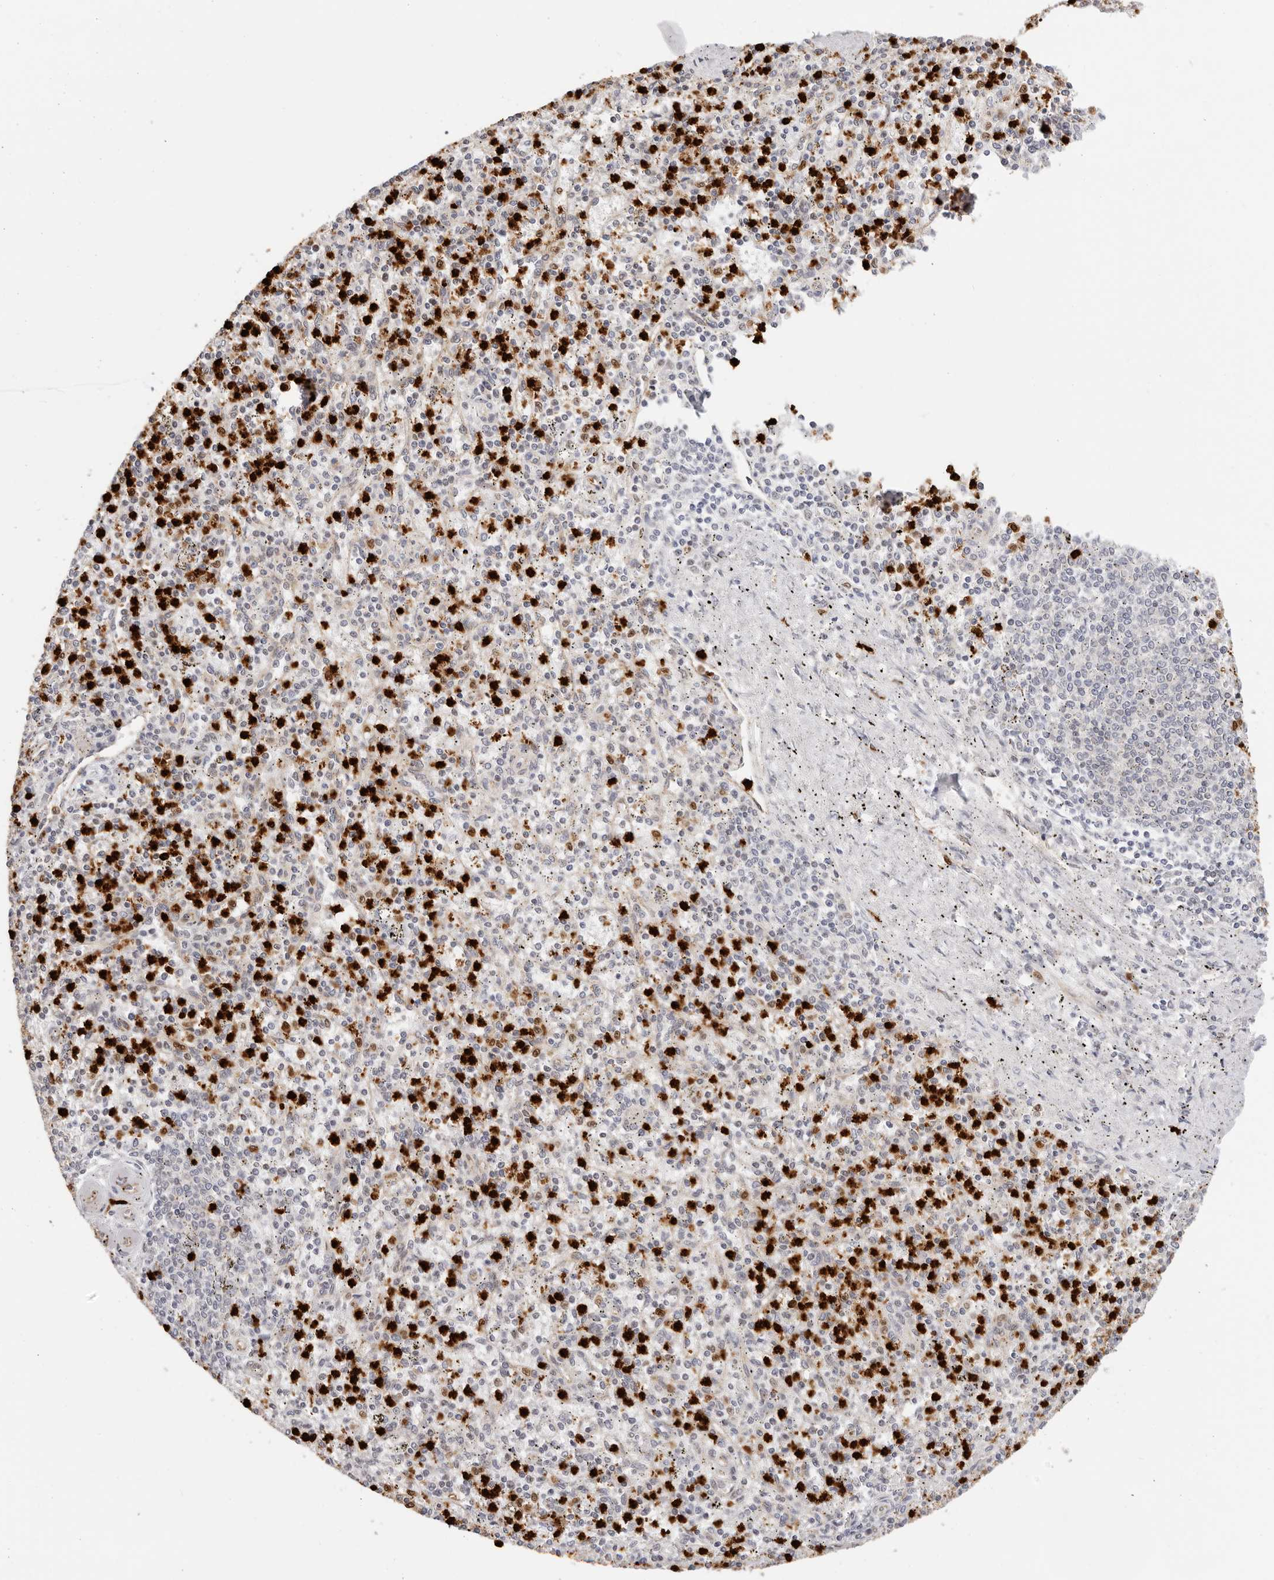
{"staining": {"intensity": "strong", "quantity": "25%-75%", "location": "cytoplasmic/membranous"}, "tissue": "spleen", "cell_type": "Cells in red pulp", "image_type": "normal", "snomed": [{"axis": "morphology", "description": "Normal tissue, NOS"}, {"axis": "topography", "description": "Spleen"}], "caption": "Strong cytoplasmic/membranous expression for a protein is present in approximately 25%-75% of cells in red pulp of unremarkable spleen using immunohistochemistry (IHC).", "gene": "AFDN", "patient": {"sex": "male", "age": 72}}